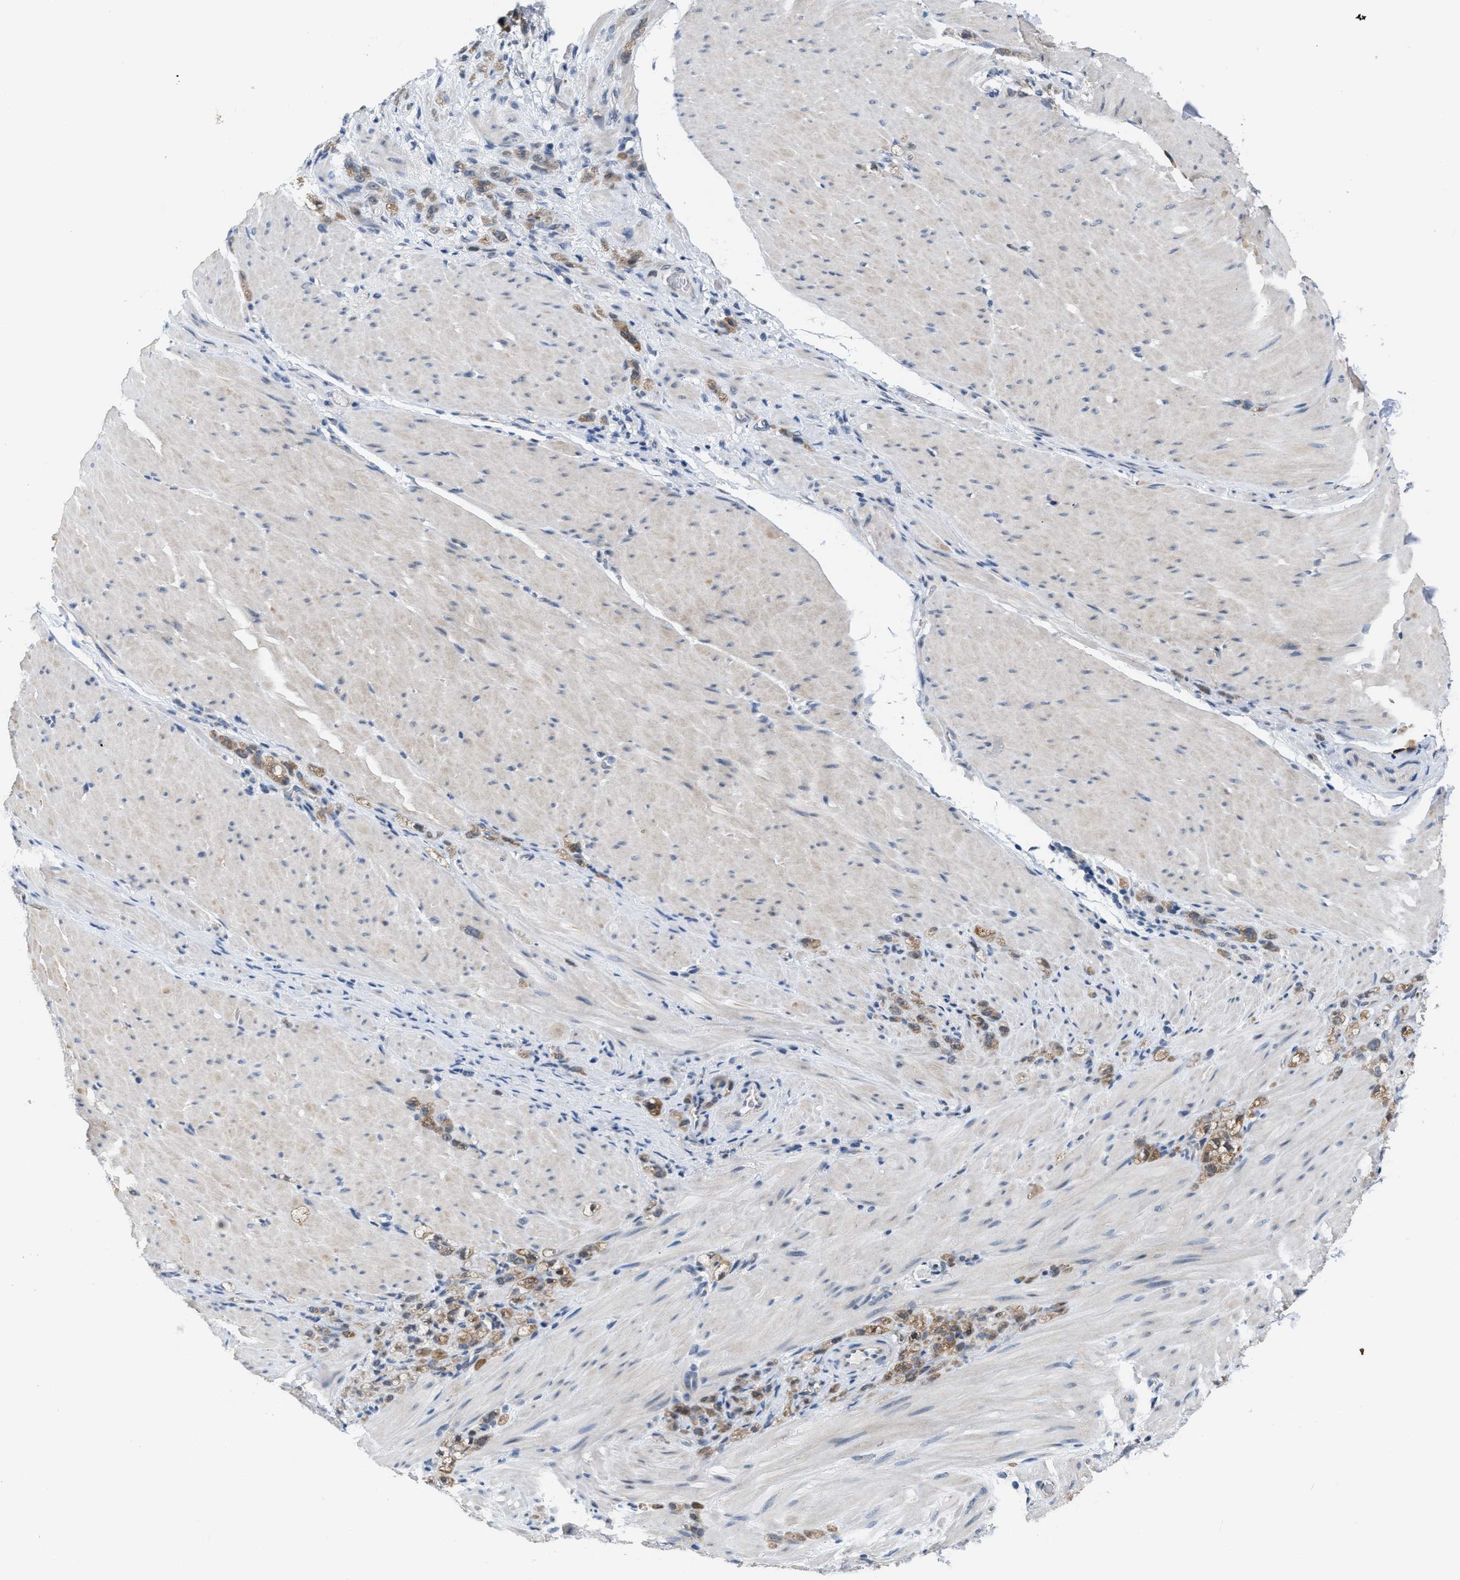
{"staining": {"intensity": "moderate", "quantity": ">75%", "location": "cytoplasmic/membranous"}, "tissue": "stomach cancer", "cell_type": "Tumor cells", "image_type": "cancer", "snomed": [{"axis": "morphology", "description": "Normal tissue, NOS"}, {"axis": "morphology", "description": "Adenocarcinoma, NOS"}, {"axis": "topography", "description": "Stomach"}], "caption": "A medium amount of moderate cytoplasmic/membranous staining is identified in about >75% of tumor cells in stomach cancer tissue. (Brightfield microscopy of DAB IHC at high magnification).", "gene": "TXNRD3", "patient": {"sex": "male", "age": 82}}